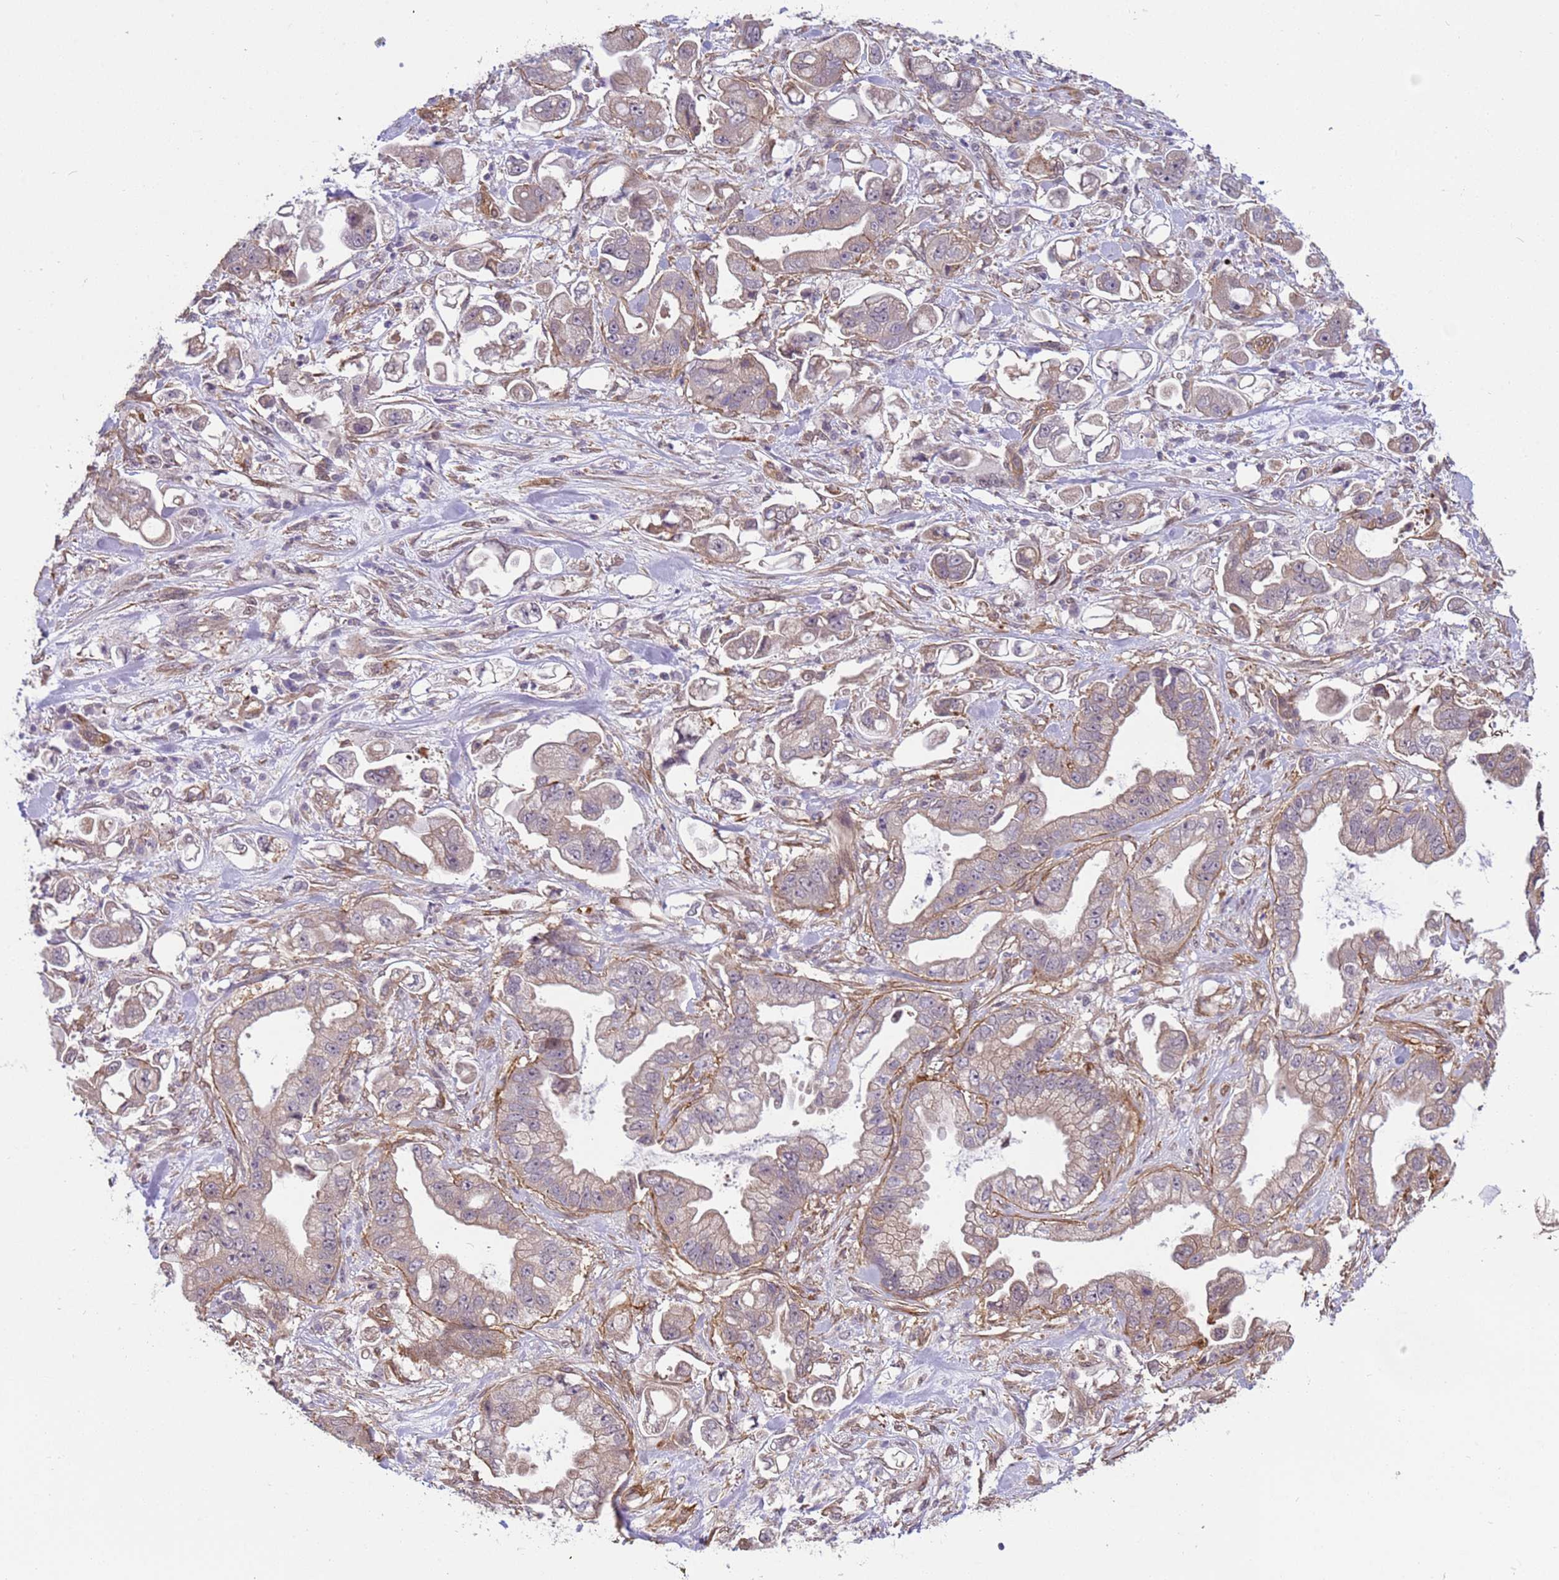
{"staining": {"intensity": "weak", "quantity": "<25%", "location": "cytoplasmic/membranous"}, "tissue": "stomach cancer", "cell_type": "Tumor cells", "image_type": "cancer", "snomed": [{"axis": "morphology", "description": "Adenocarcinoma, NOS"}, {"axis": "topography", "description": "Stomach"}], "caption": "The photomicrograph reveals no staining of tumor cells in stomach adenocarcinoma.", "gene": "ITGB4", "patient": {"sex": "male", "age": 62}}